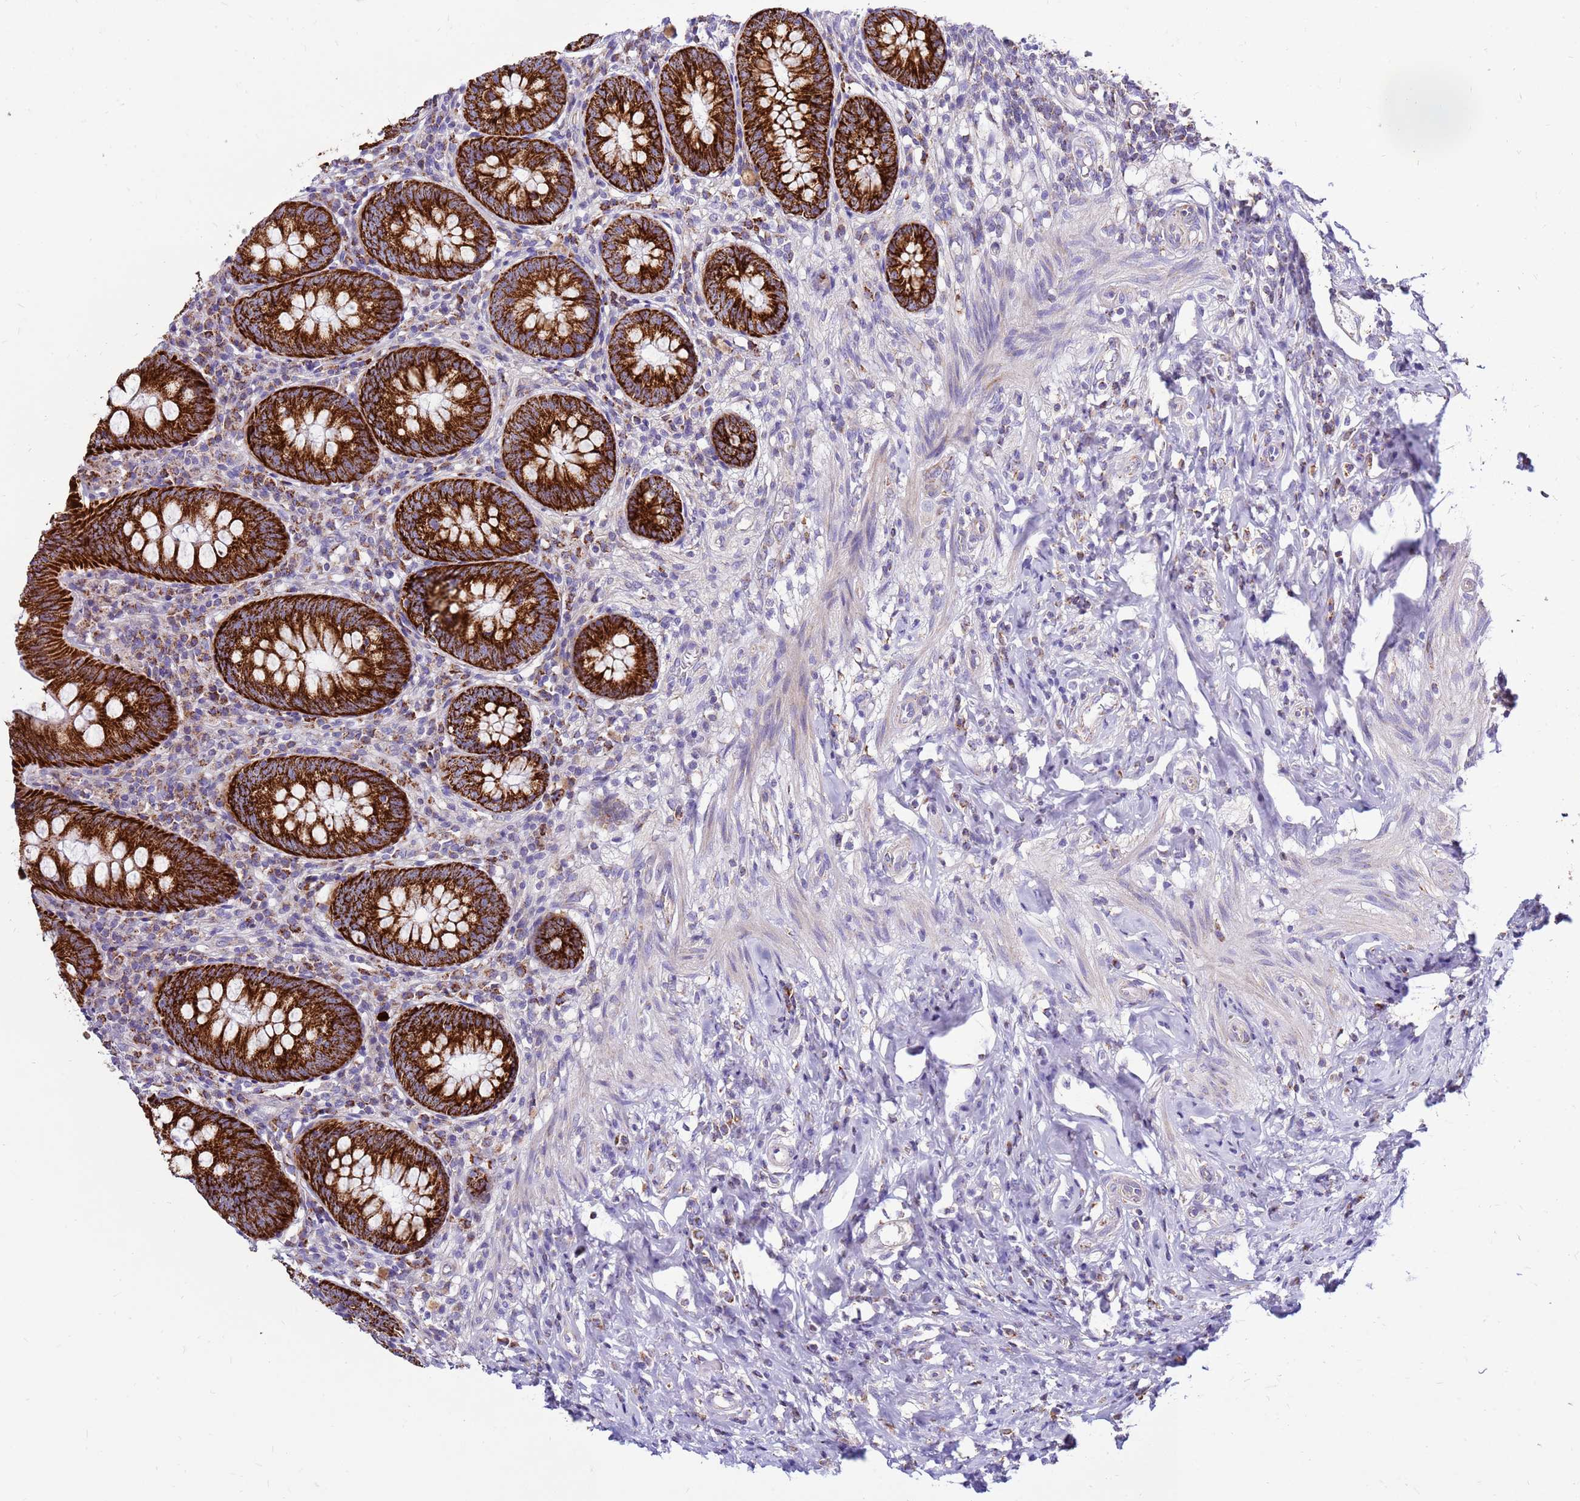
{"staining": {"intensity": "strong", "quantity": ">75%", "location": "cytoplasmic/membranous"}, "tissue": "appendix", "cell_type": "Glandular cells", "image_type": "normal", "snomed": [{"axis": "morphology", "description": "Normal tissue, NOS"}, {"axis": "topography", "description": "Appendix"}], "caption": "Benign appendix displays strong cytoplasmic/membranous expression in about >75% of glandular cells The staining was performed using DAB (3,3'-diaminobenzidine), with brown indicating positive protein expression. Nuclei are stained blue with hematoxylin..", "gene": "IGF1R", "patient": {"sex": "female", "age": 54}}